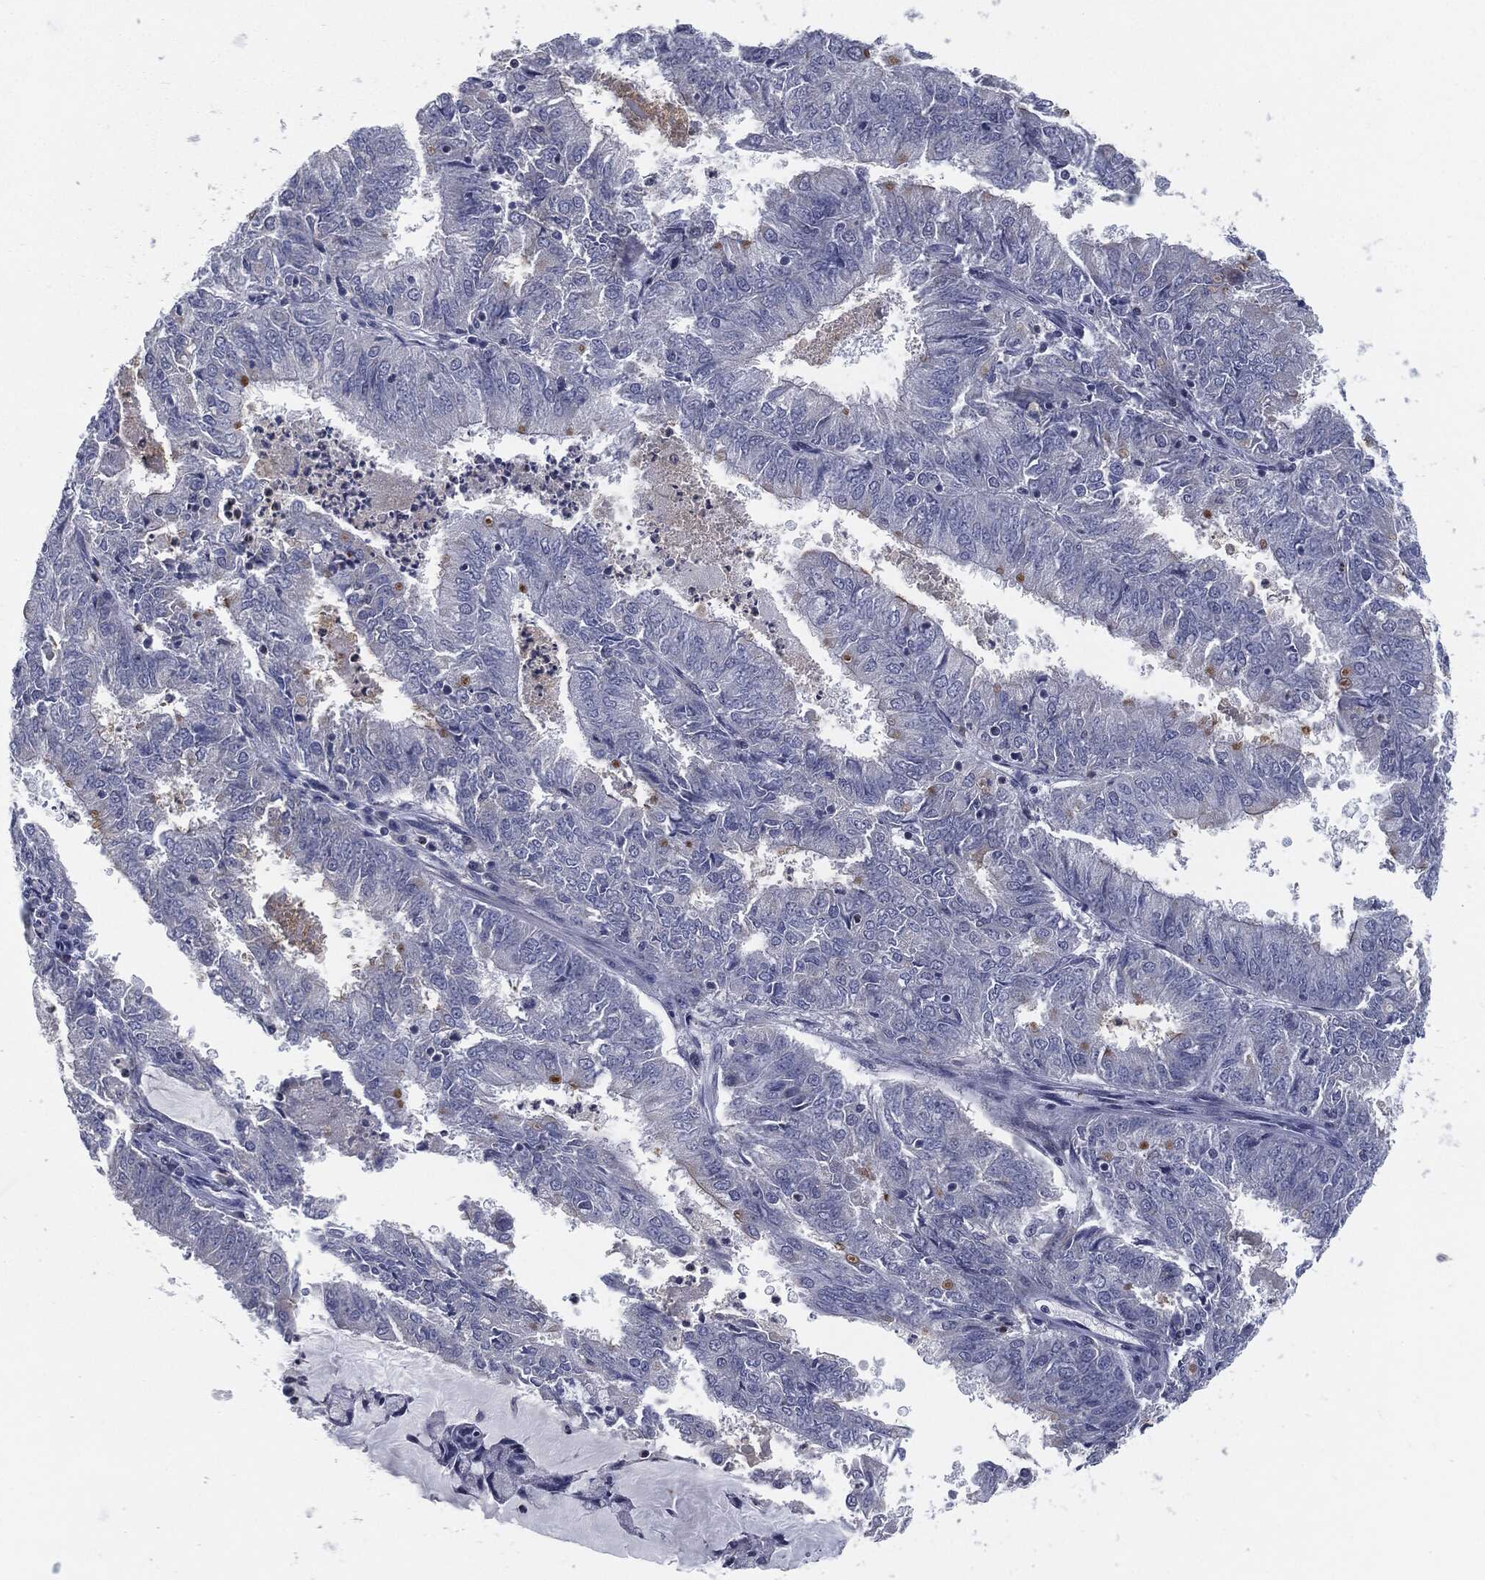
{"staining": {"intensity": "negative", "quantity": "none", "location": "none"}, "tissue": "endometrial cancer", "cell_type": "Tumor cells", "image_type": "cancer", "snomed": [{"axis": "morphology", "description": "Adenocarcinoma, NOS"}, {"axis": "topography", "description": "Endometrium"}], "caption": "Endometrial cancer stained for a protein using IHC reveals no expression tumor cells.", "gene": "PROM1", "patient": {"sex": "female", "age": 57}}